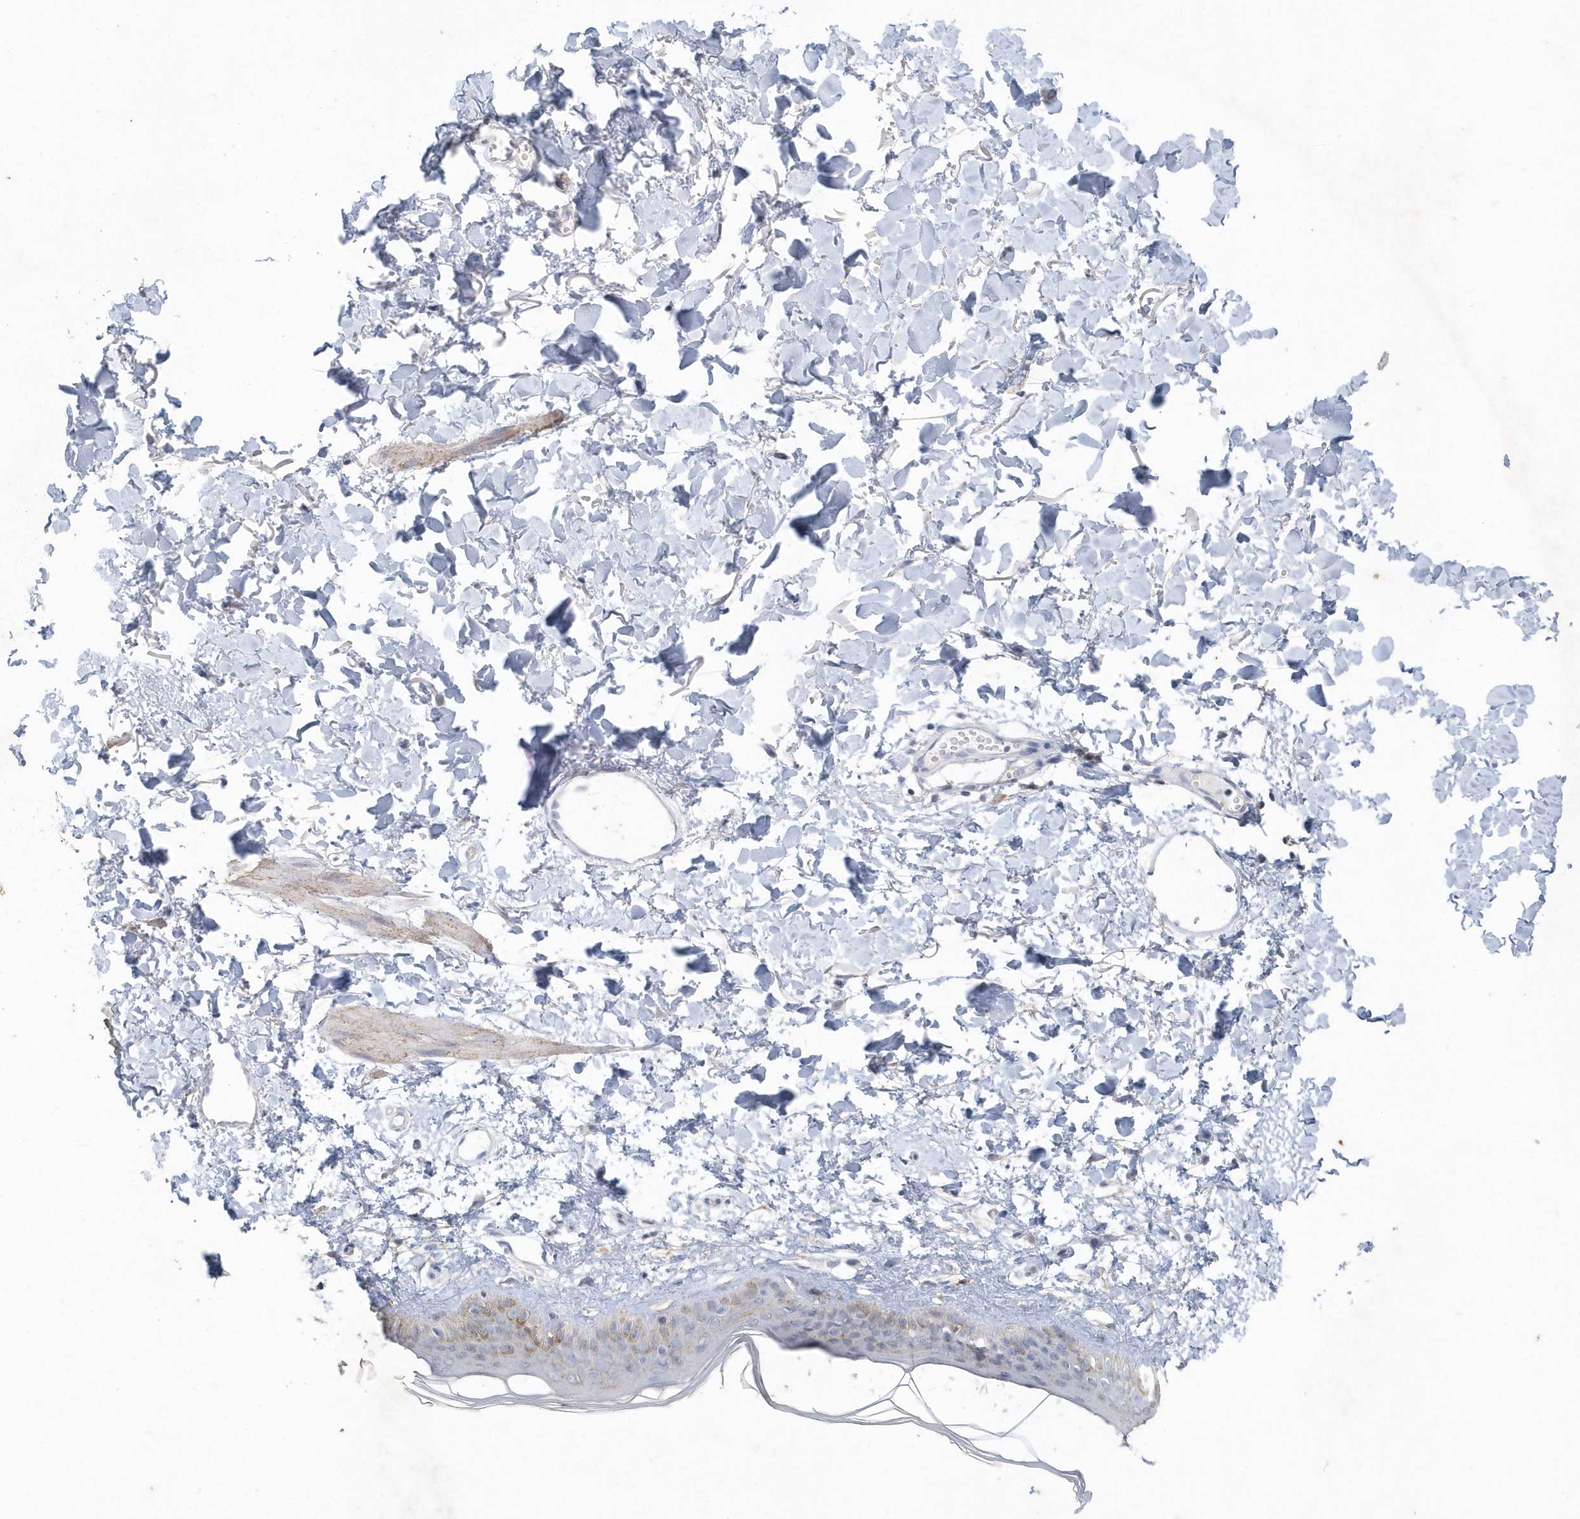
{"staining": {"intensity": "negative", "quantity": "none", "location": "none"}, "tissue": "skin", "cell_type": "Fibroblasts", "image_type": "normal", "snomed": [{"axis": "morphology", "description": "Normal tissue, NOS"}, {"axis": "topography", "description": "Skin"}], "caption": "A high-resolution image shows immunohistochemistry (IHC) staining of benign skin, which reveals no significant expression in fibroblasts. The staining is performed using DAB (3,3'-diaminobenzidine) brown chromogen with nuclei counter-stained in using hematoxylin.", "gene": "PDCD1", "patient": {"sex": "female", "age": 58}}